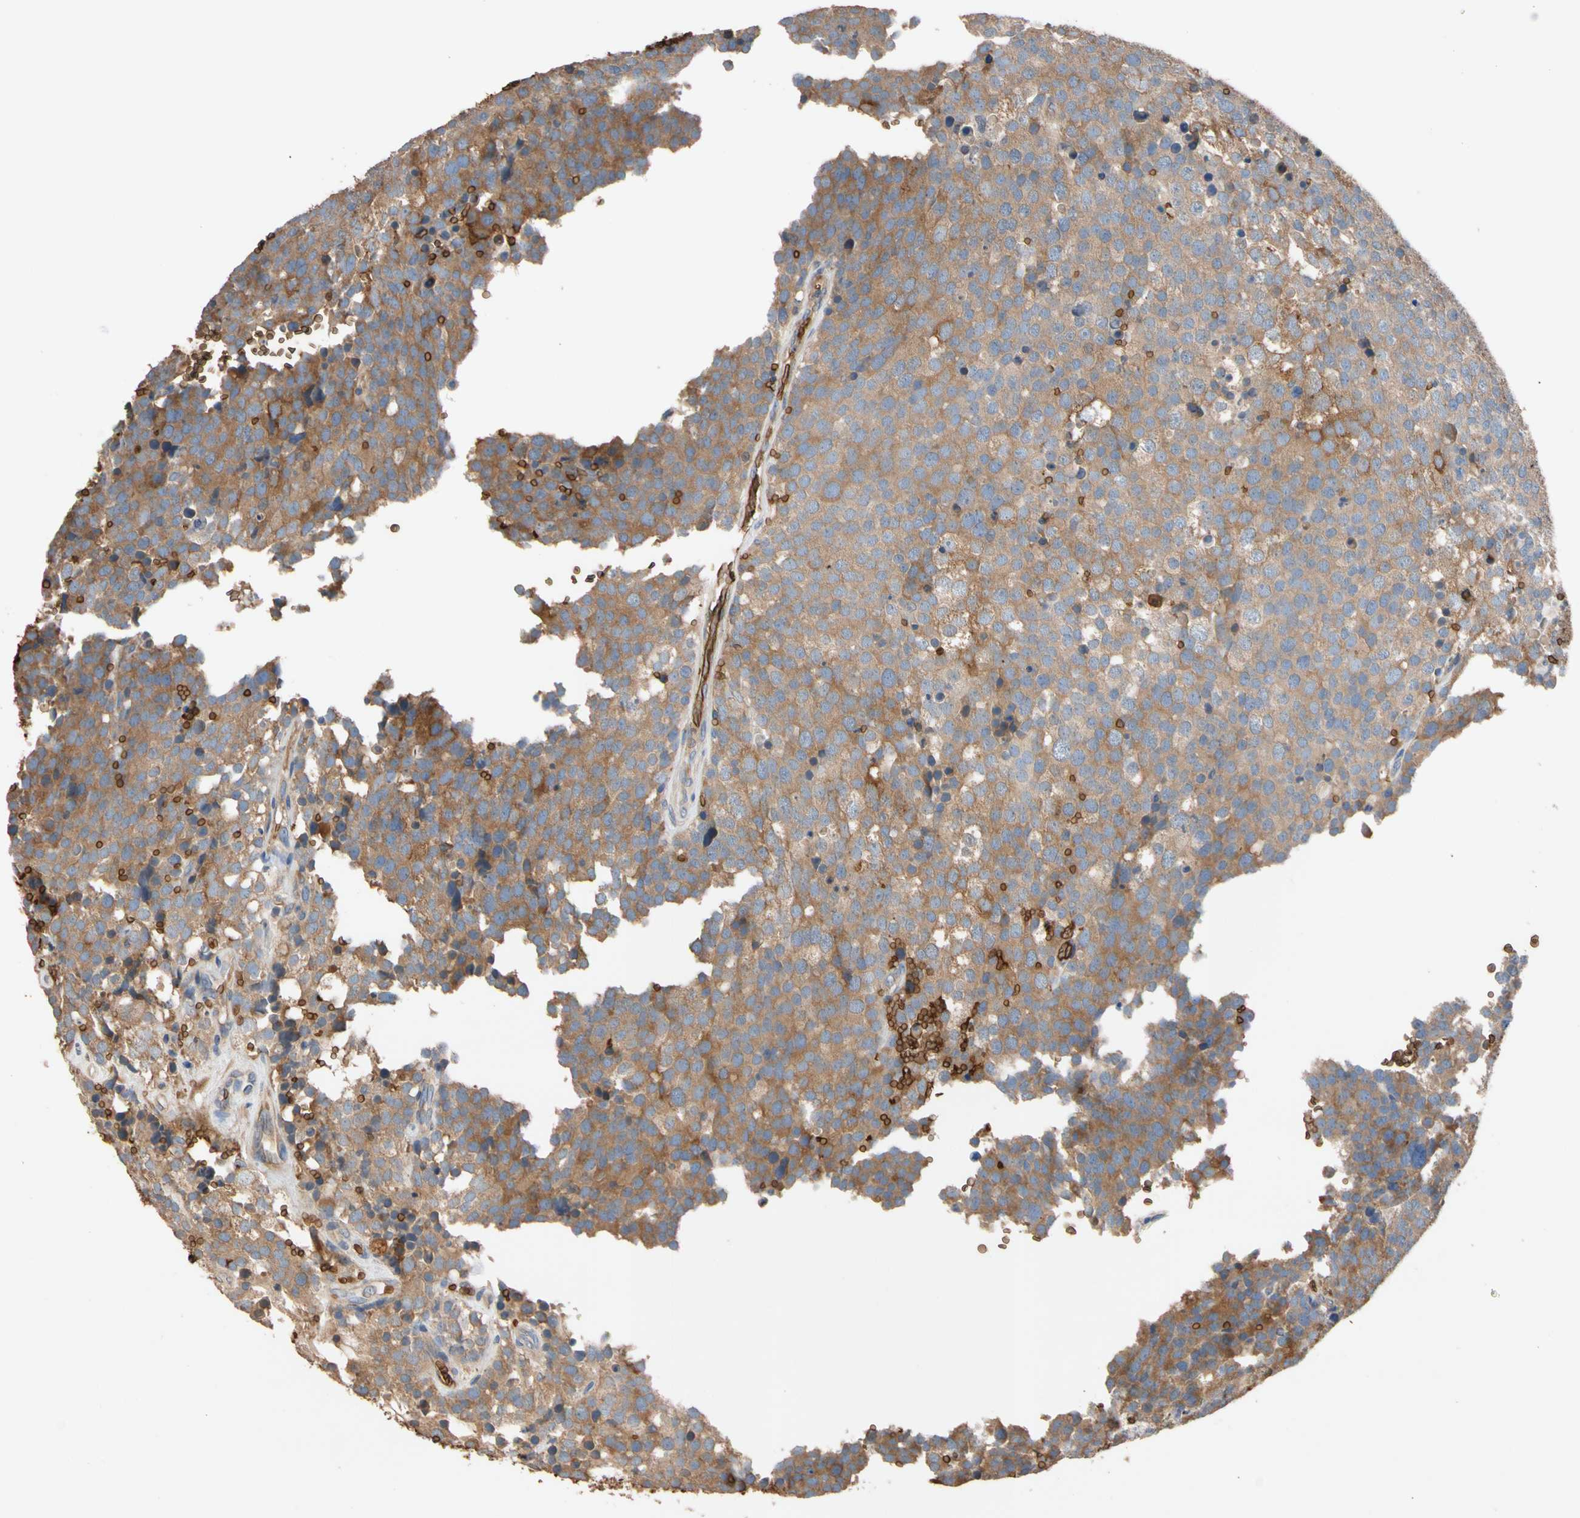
{"staining": {"intensity": "moderate", "quantity": ">75%", "location": "cytoplasmic/membranous"}, "tissue": "testis cancer", "cell_type": "Tumor cells", "image_type": "cancer", "snomed": [{"axis": "morphology", "description": "Seminoma, NOS"}, {"axis": "topography", "description": "Testis"}], "caption": "Immunohistochemistry micrograph of neoplastic tissue: human testis cancer (seminoma) stained using immunohistochemistry displays medium levels of moderate protein expression localized specifically in the cytoplasmic/membranous of tumor cells, appearing as a cytoplasmic/membranous brown color.", "gene": "RIOK2", "patient": {"sex": "male", "age": 71}}